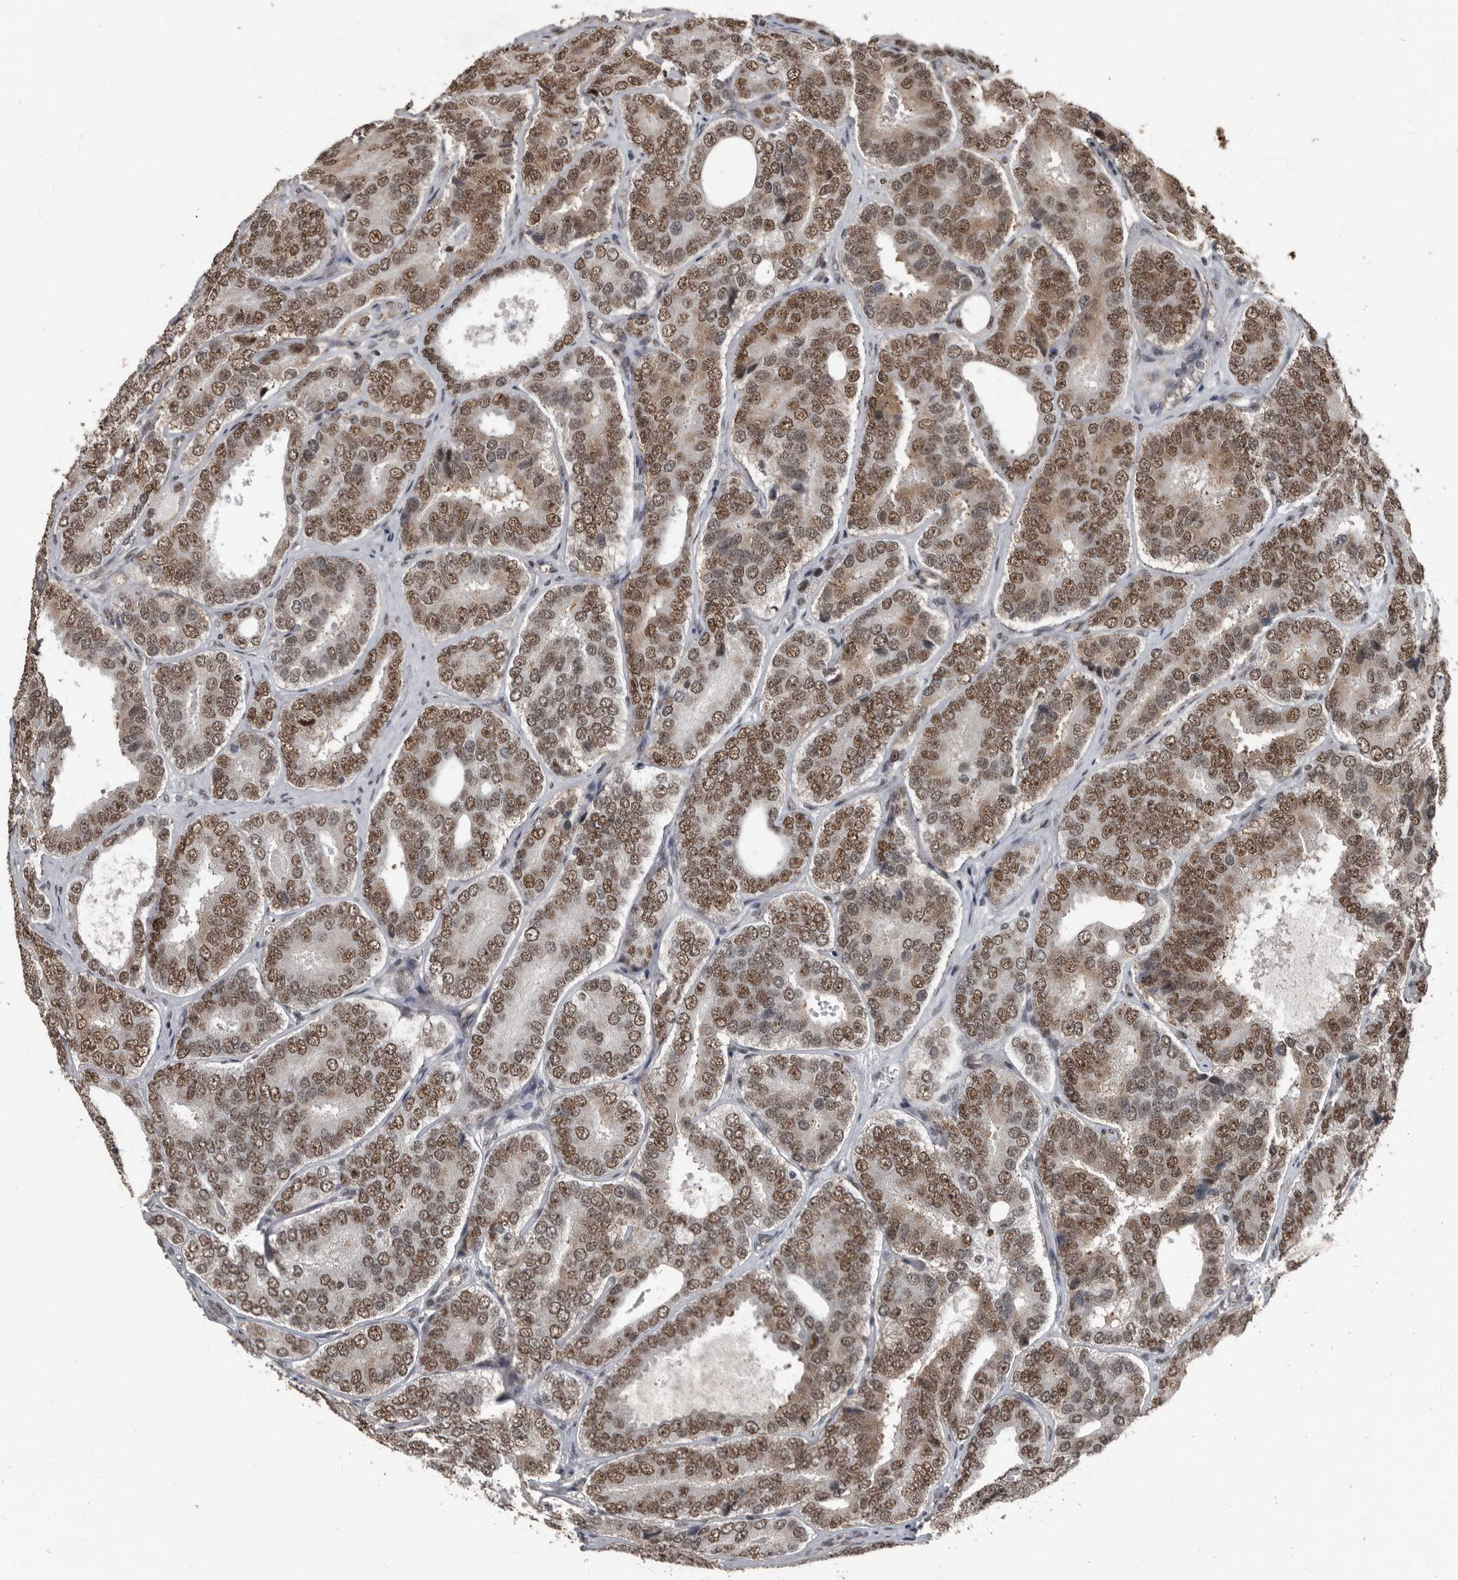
{"staining": {"intensity": "moderate", "quantity": ">75%", "location": "nuclear"}, "tissue": "prostate cancer", "cell_type": "Tumor cells", "image_type": "cancer", "snomed": [{"axis": "morphology", "description": "Adenocarcinoma, High grade"}, {"axis": "topography", "description": "Prostate"}], "caption": "This histopathology image displays immunohistochemistry staining of prostate cancer, with medium moderate nuclear staining in approximately >75% of tumor cells.", "gene": "CHD1L", "patient": {"sex": "male", "age": 56}}